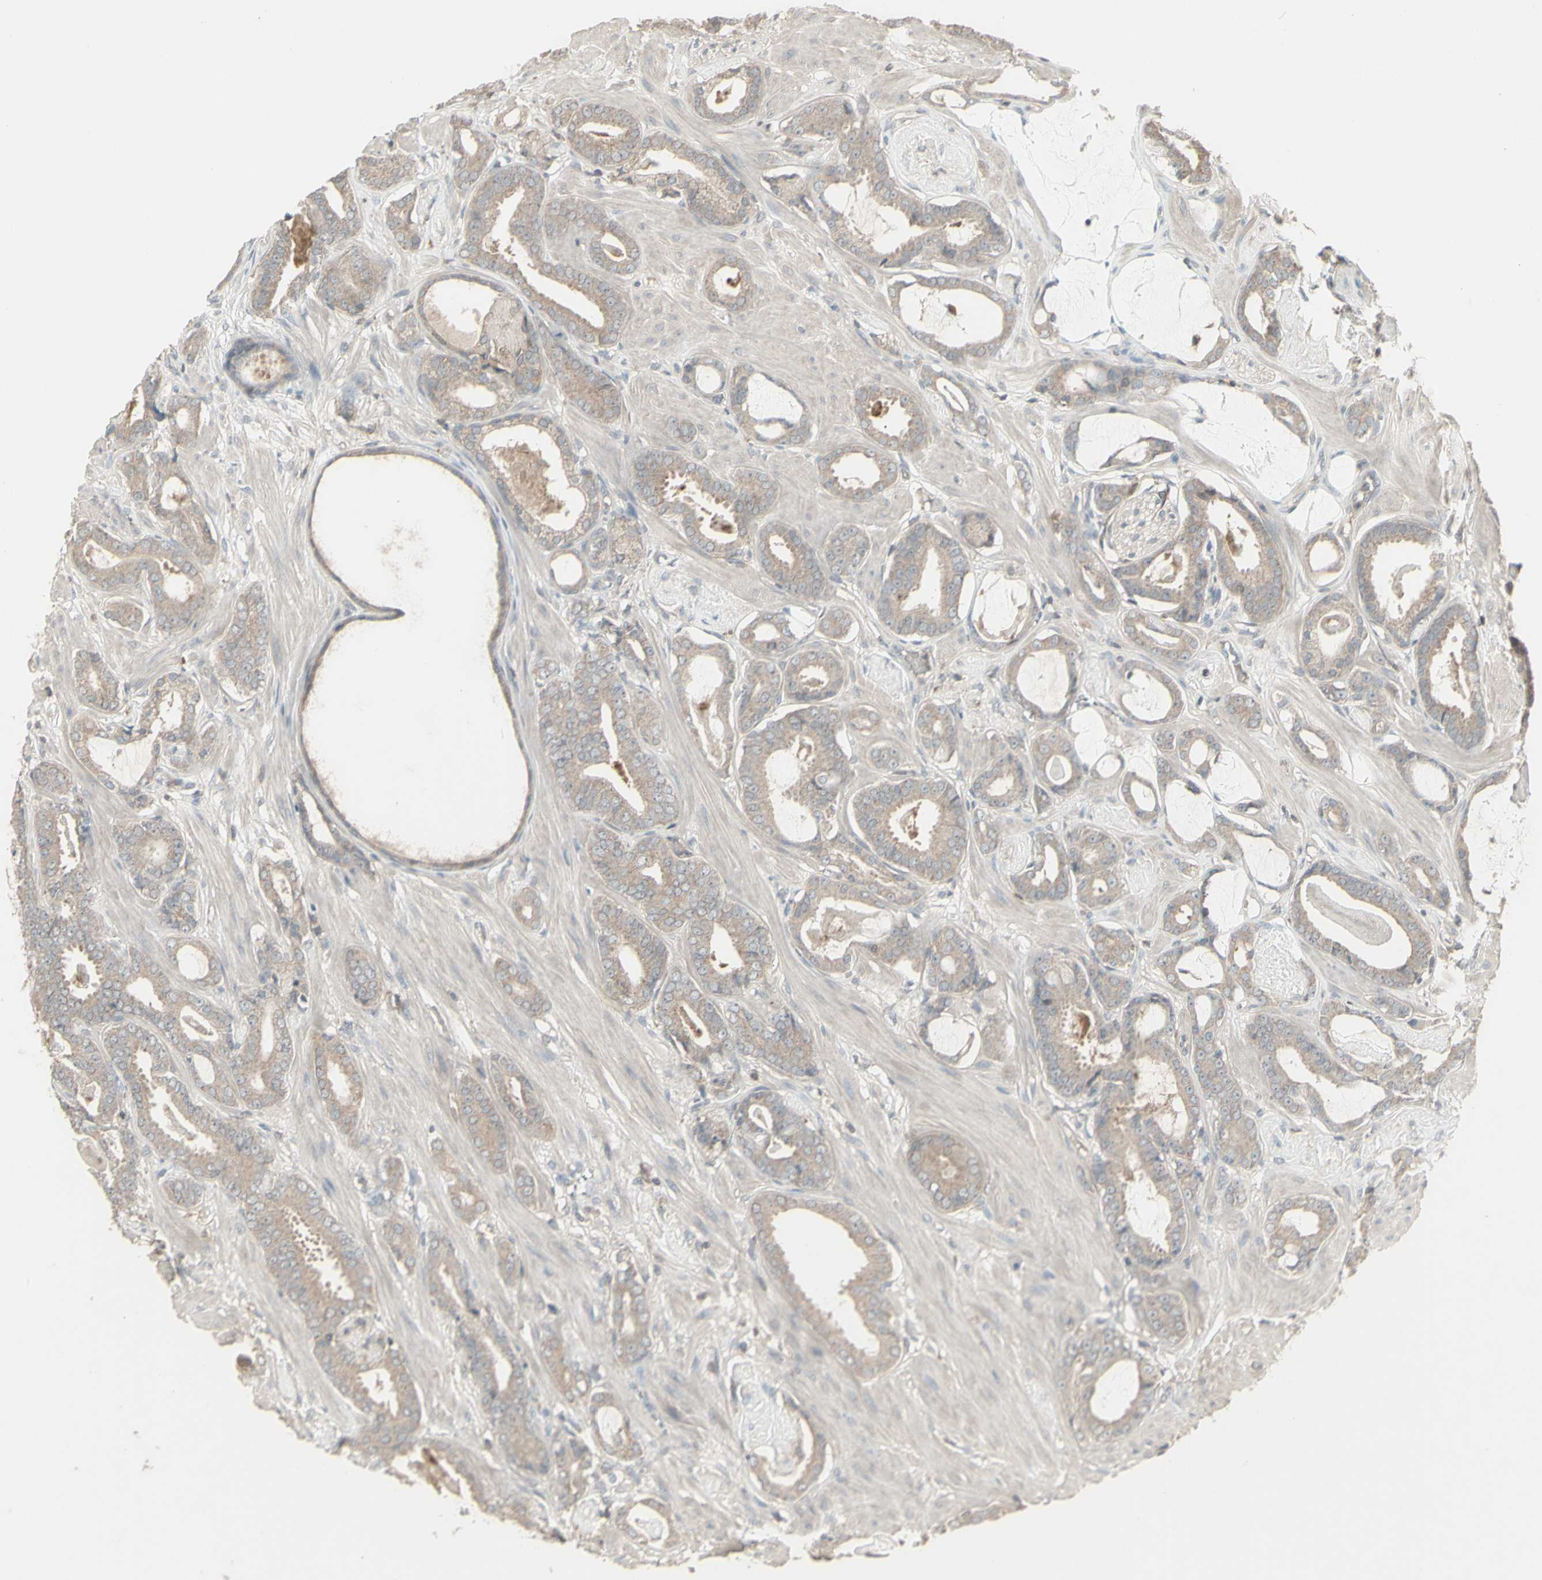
{"staining": {"intensity": "negative", "quantity": "none", "location": "none"}, "tissue": "prostate cancer", "cell_type": "Tumor cells", "image_type": "cancer", "snomed": [{"axis": "morphology", "description": "Adenocarcinoma, Low grade"}, {"axis": "topography", "description": "Prostate"}], "caption": "This is an IHC image of human prostate cancer. There is no positivity in tumor cells.", "gene": "CSK", "patient": {"sex": "male", "age": 53}}